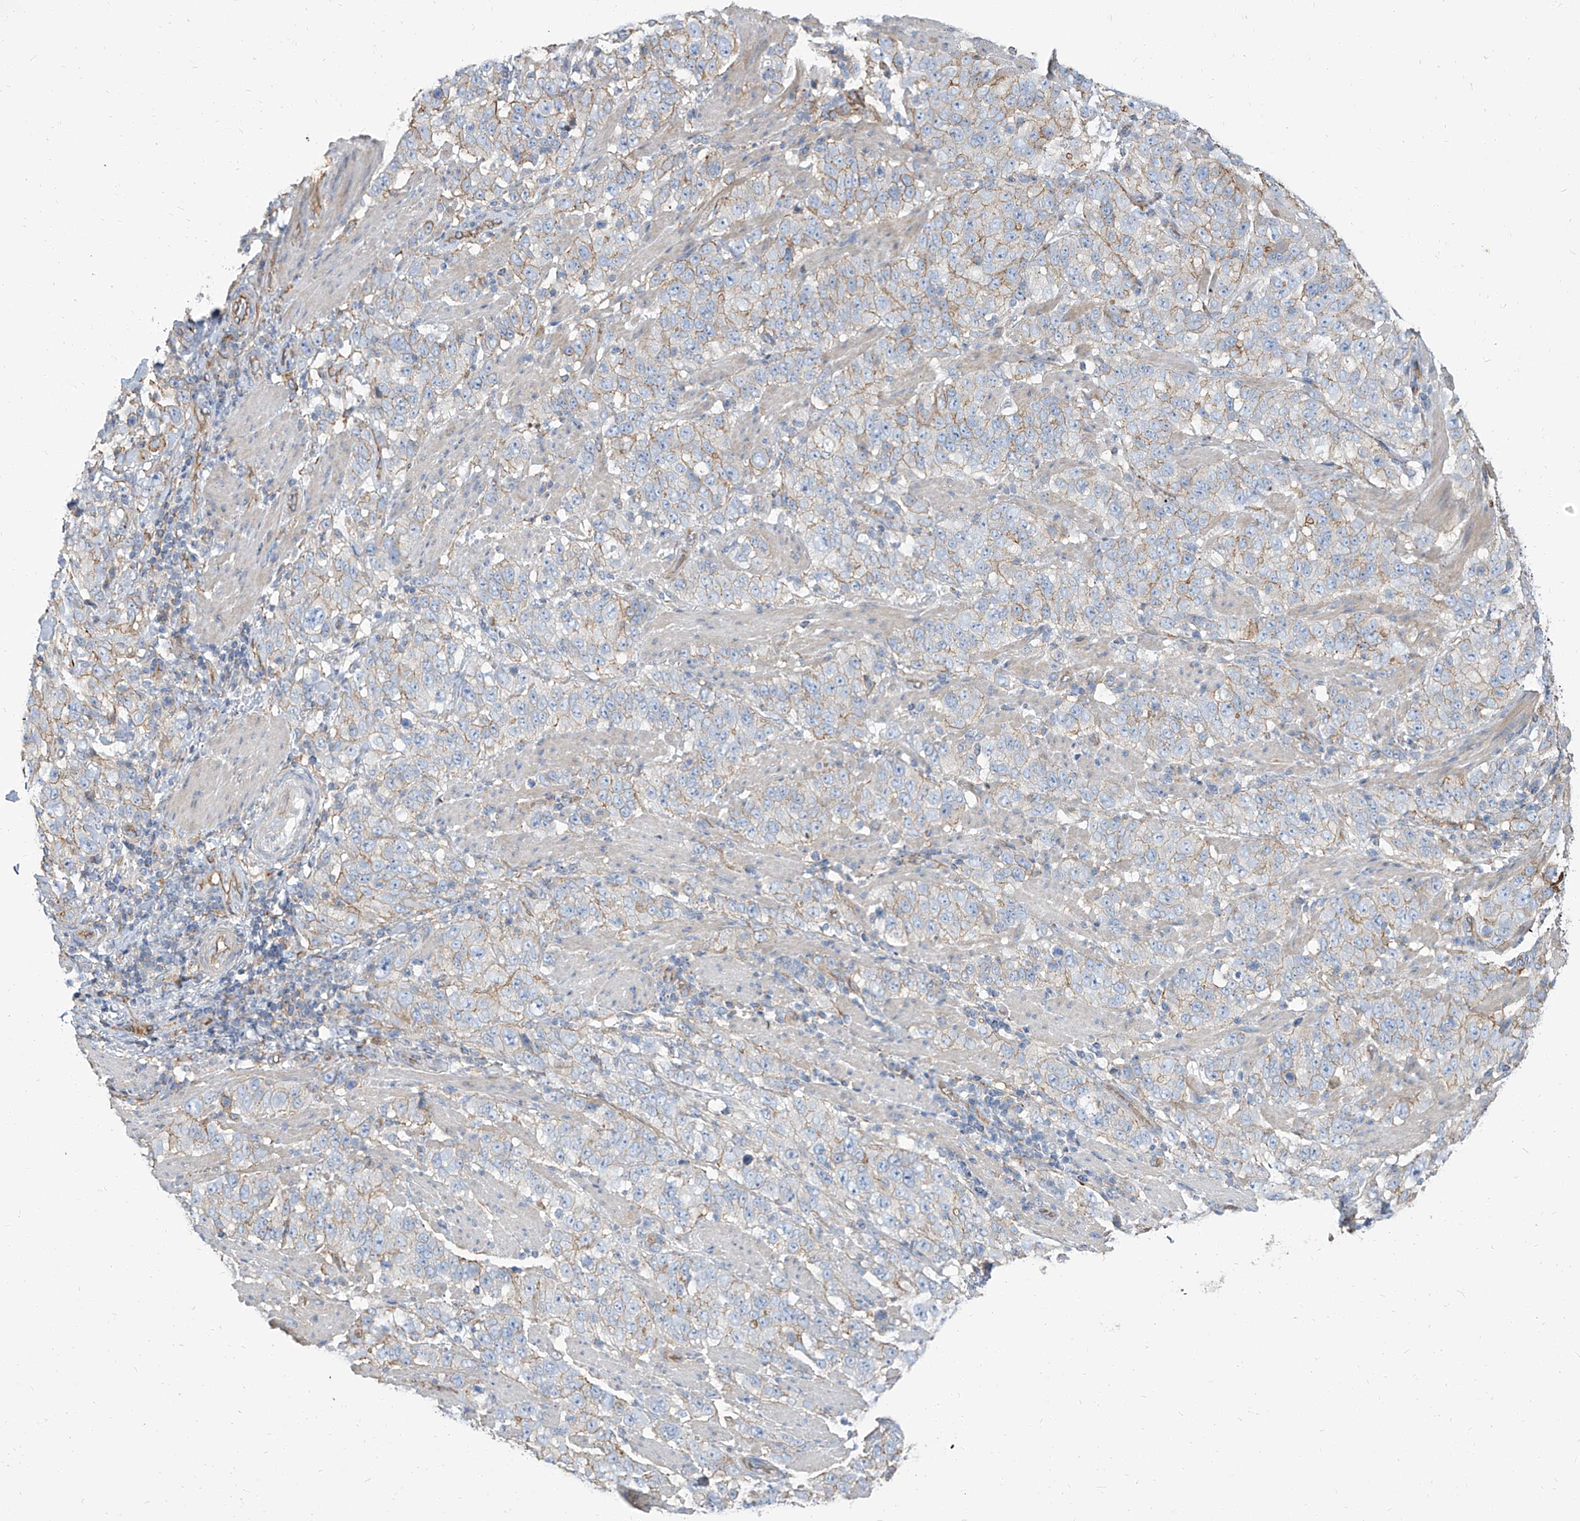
{"staining": {"intensity": "weak", "quantity": "25%-75%", "location": "cytoplasmic/membranous"}, "tissue": "stomach cancer", "cell_type": "Tumor cells", "image_type": "cancer", "snomed": [{"axis": "morphology", "description": "Adenocarcinoma, NOS"}, {"axis": "topography", "description": "Stomach"}], "caption": "DAB (3,3'-diaminobenzidine) immunohistochemical staining of human stomach cancer shows weak cytoplasmic/membranous protein positivity in about 25%-75% of tumor cells.", "gene": "TXLNB", "patient": {"sex": "male", "age": 48}}